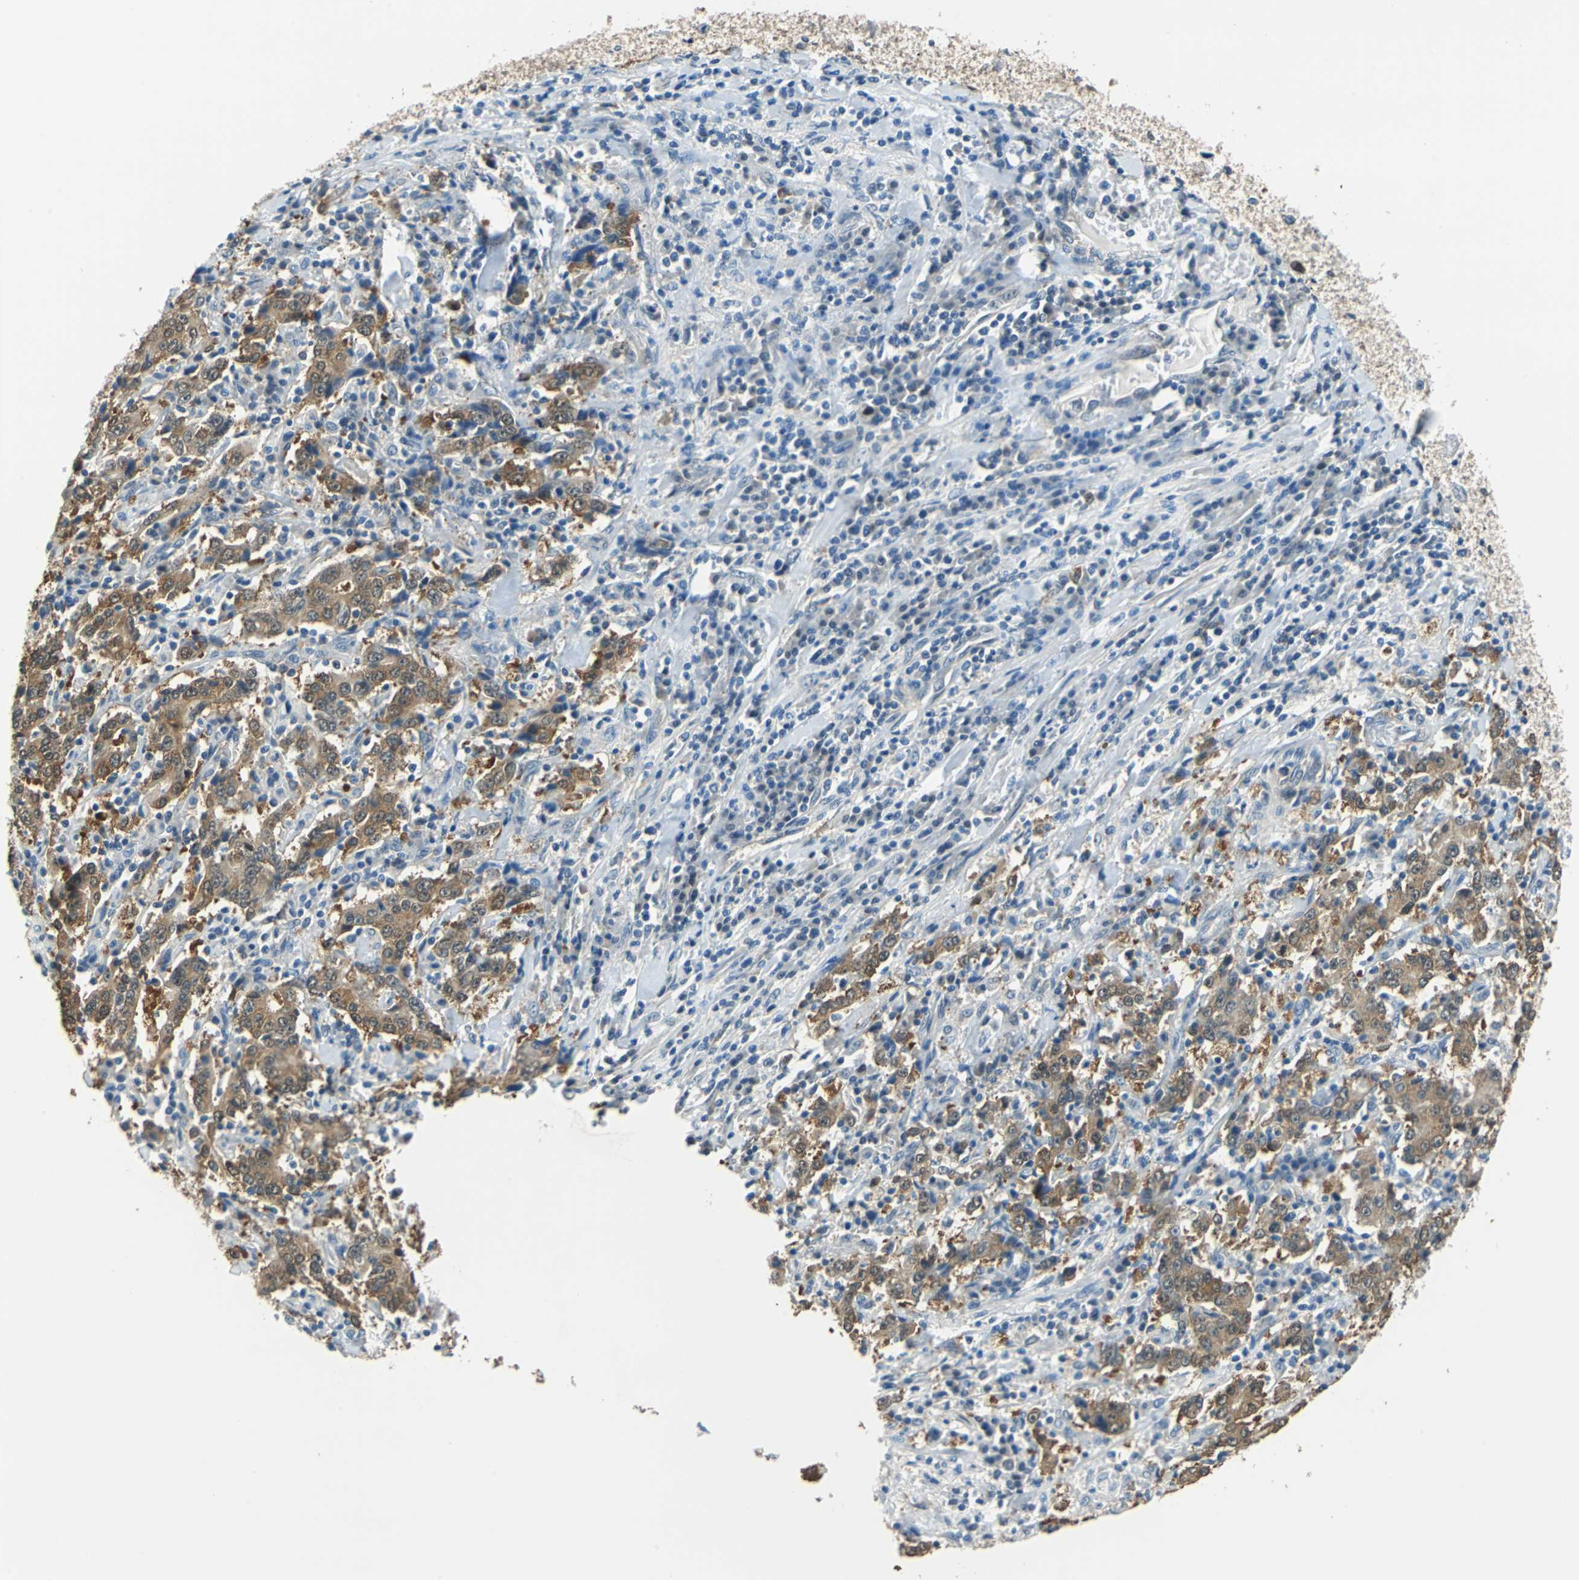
{"staining": {"intensity": "moderate", "quantity": ">75%", "location": "cytoplasmic/membranous"}, "tissue": "stomach cancer", "cell_type": "Tumor cells", "image_type": "cancer", "snomed": [{"axis": "morphology", "description": "Normal tissue, NOS"}, {"axis": "morphology", "description": "Adenocarcinoma, NOS"}, {"axis": "topography", "description": "Stomach, upper"}, {"axis": "topography", "description": "Stomach"}], "caption": "A brown stain highlights moderate cytoplasmic/membranous expression of a protein in human stomach cancer tumor cells.", "gene": "FKBP4", "patient": {"sex": "male", "age": 59}}